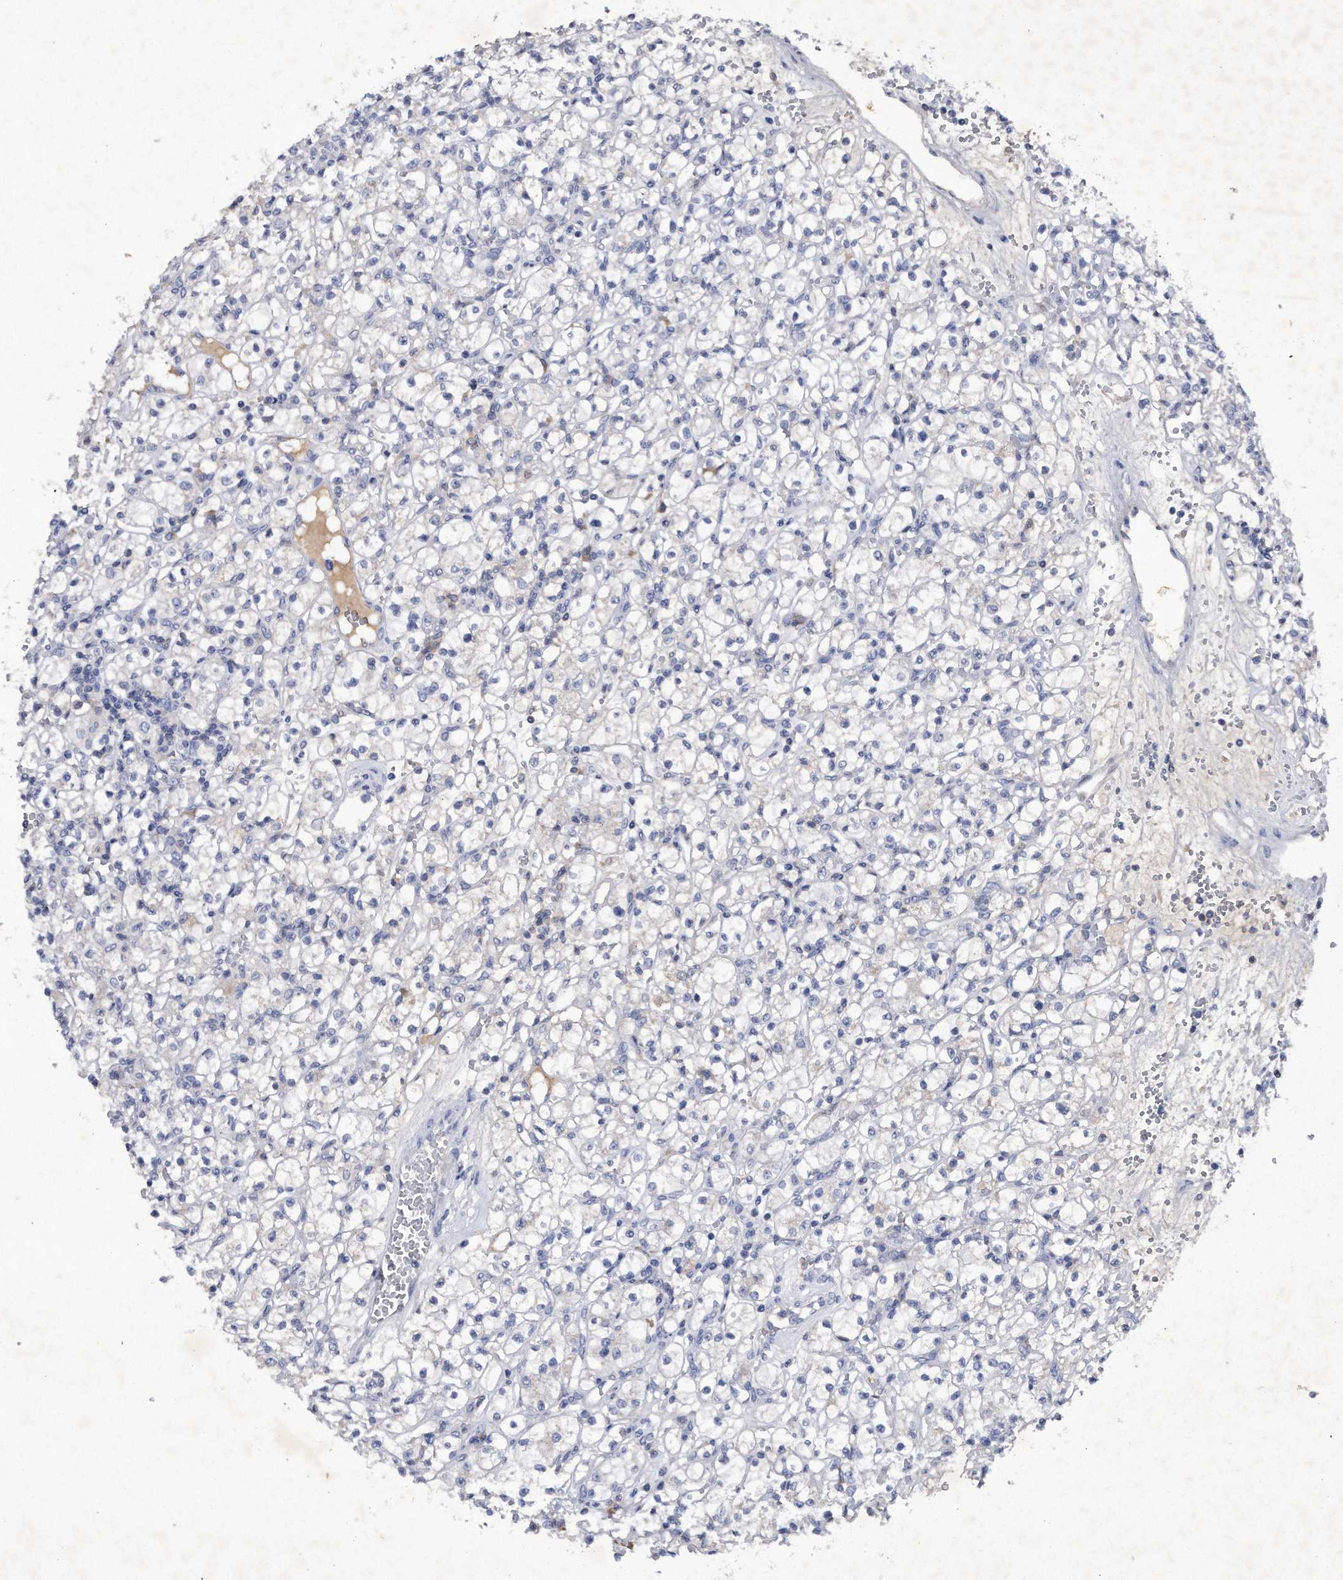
{"staining": {"intensity": "negative", "quantity": "none", "location": "none"}, "tissue": "renal cancer", "cell_type": "Tumor cells", "image_type": "cancer", "snomed": [{"axis": "morphology", "description": "Adenocarcinoma, NOS"}, {"axis": "topography", "description": "Kidney"}], "caption": "Immunohistochemical staining of renal adenocarcinoma demonstrates no significant expression in tumor cells.", "gene": "ASNS", "patient": {"sex": "female", "age": 59}}